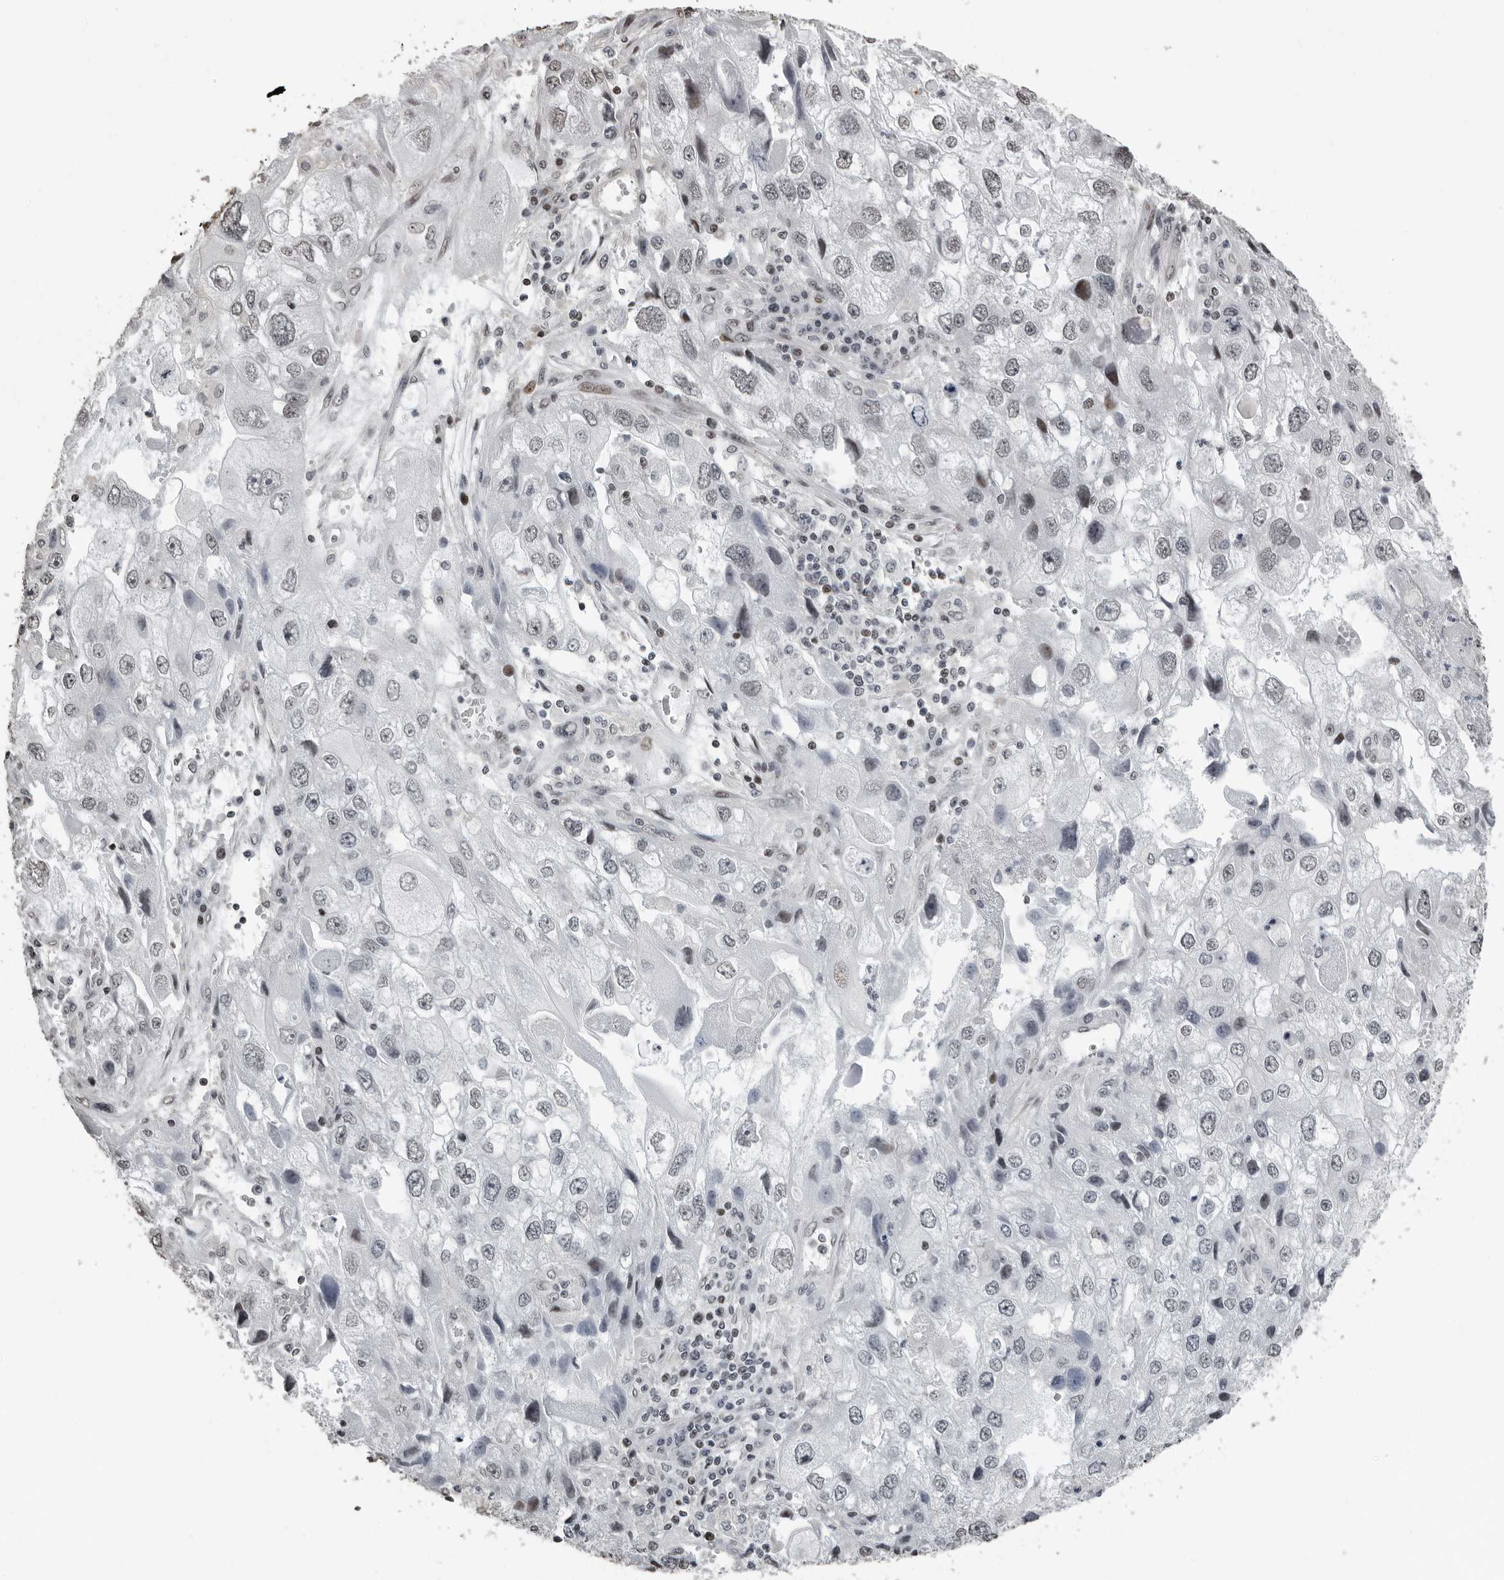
{"staining": {"intensity": "weak", "quantity": "<25%", "location": "nuclear"}, "tissue": "endometrial cancer", "cell_type": "Tumor cells", "image_type": "cancer", "snomed": [{"axis": "morphology", "description": "Adenocarcinoma, NOS"}, {"axis": "topography", "description": "Endometrium"}], "caption": "IHC image of human endometrial cancer stained for a protein (brown), which reveals no positivity in tumor cells.", "gene": "ORC1", "patient": {"sex": "female", "age": 49}}